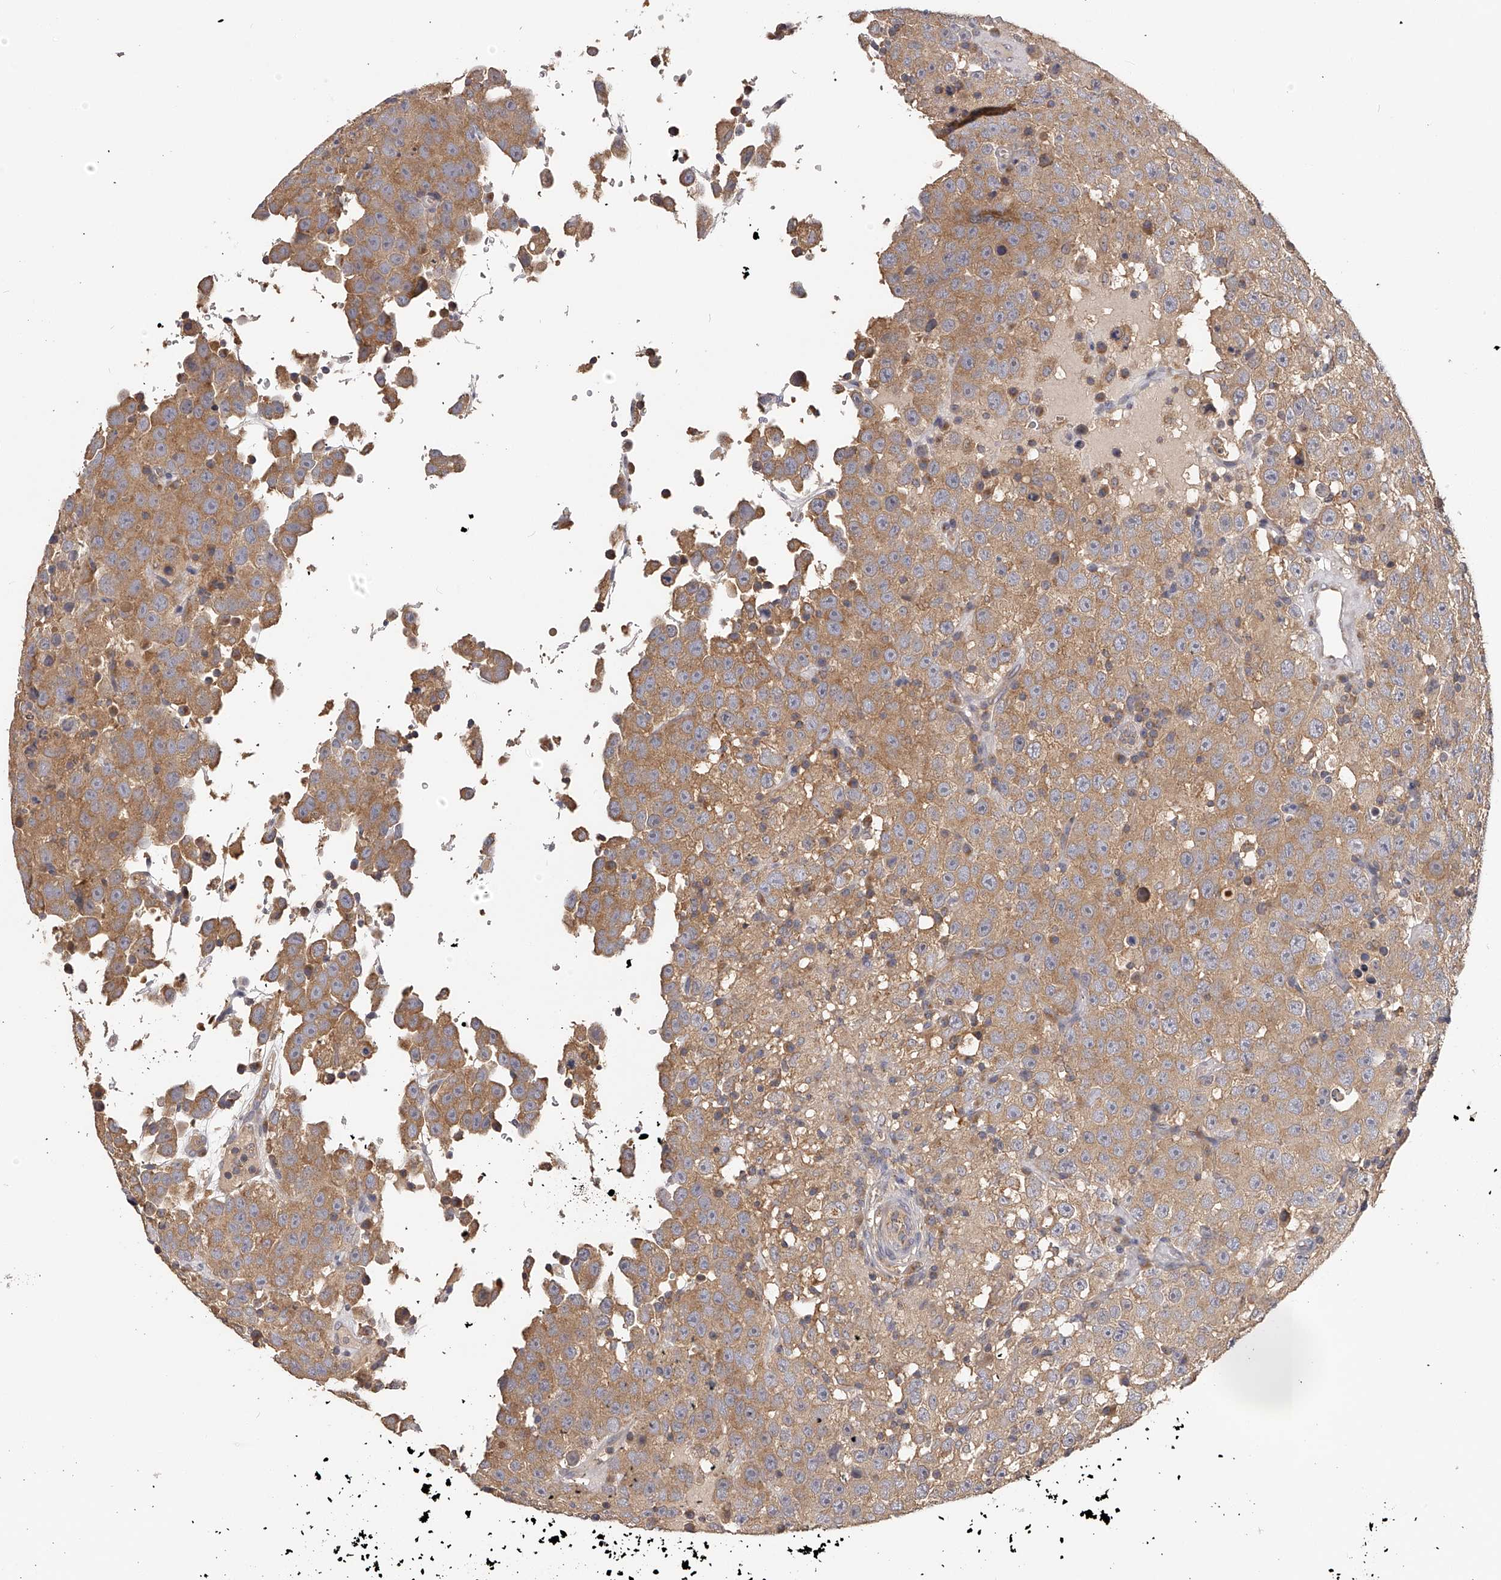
{"staining": {"intensity": "moderate", "quantity": ">75%", "location": "cytoplasmic/membranous"}, "tissue": "testis cancer", "cell_type": "Tumor cells", "image_type": "cancer", "snomed": [{"axis": "morphology", "description": "Seminoma, NOS"}, {"axis": "topography", "description": "Testis"}], "caption": "Approximately >75% of tumor cells in testis seminoma exhibit moderate cytoplasmic/membranous protein expression as visualized by brown immunohistochemical staining.", "gene": "TNN", "patient": {"sex": "male", "age": 41}}